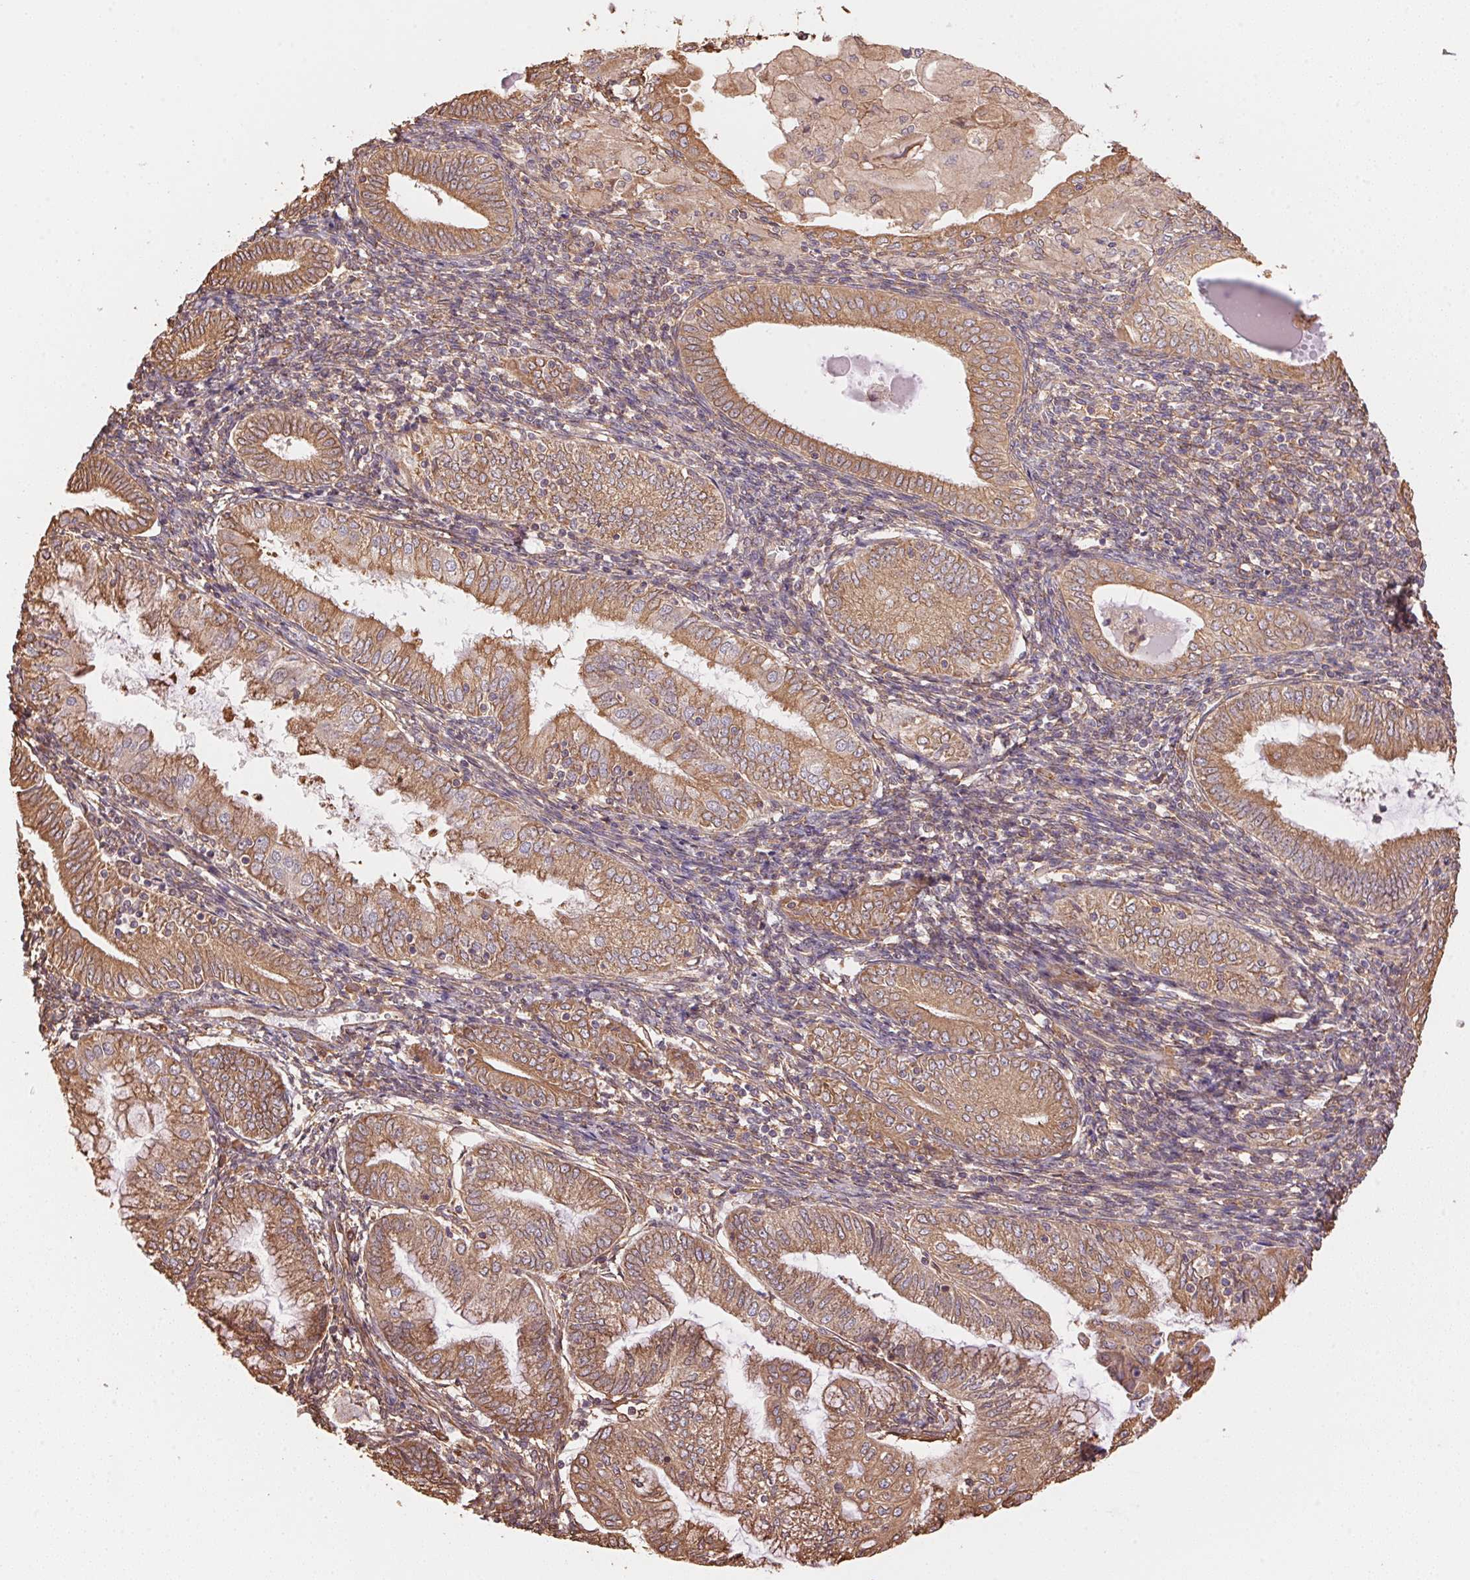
{"staining": {"intensity": "moderate", "quantity": ">75%", "location": "cytoplasmic/membranous"}, "tissue": "endometrial cancer", "cell_type": "Tumor cells", "image_type": "cancer", "snomed": [{"axis": "morphology", "description": "Adenocarcinoma, NOS"}, {"axis": "topography", "description": "Endometrium"}], "caption": "A high-resolution image shows immunohistochemistry (IHC) staining of endometrial adenocarcinoma, which displays moderate cytoplasmic/membranous staining in approximately >75% of tumor cells. Nuclei are stained in blue.", "gene": "C6orf163", "patient": {"sex": "female", "age": 55}}